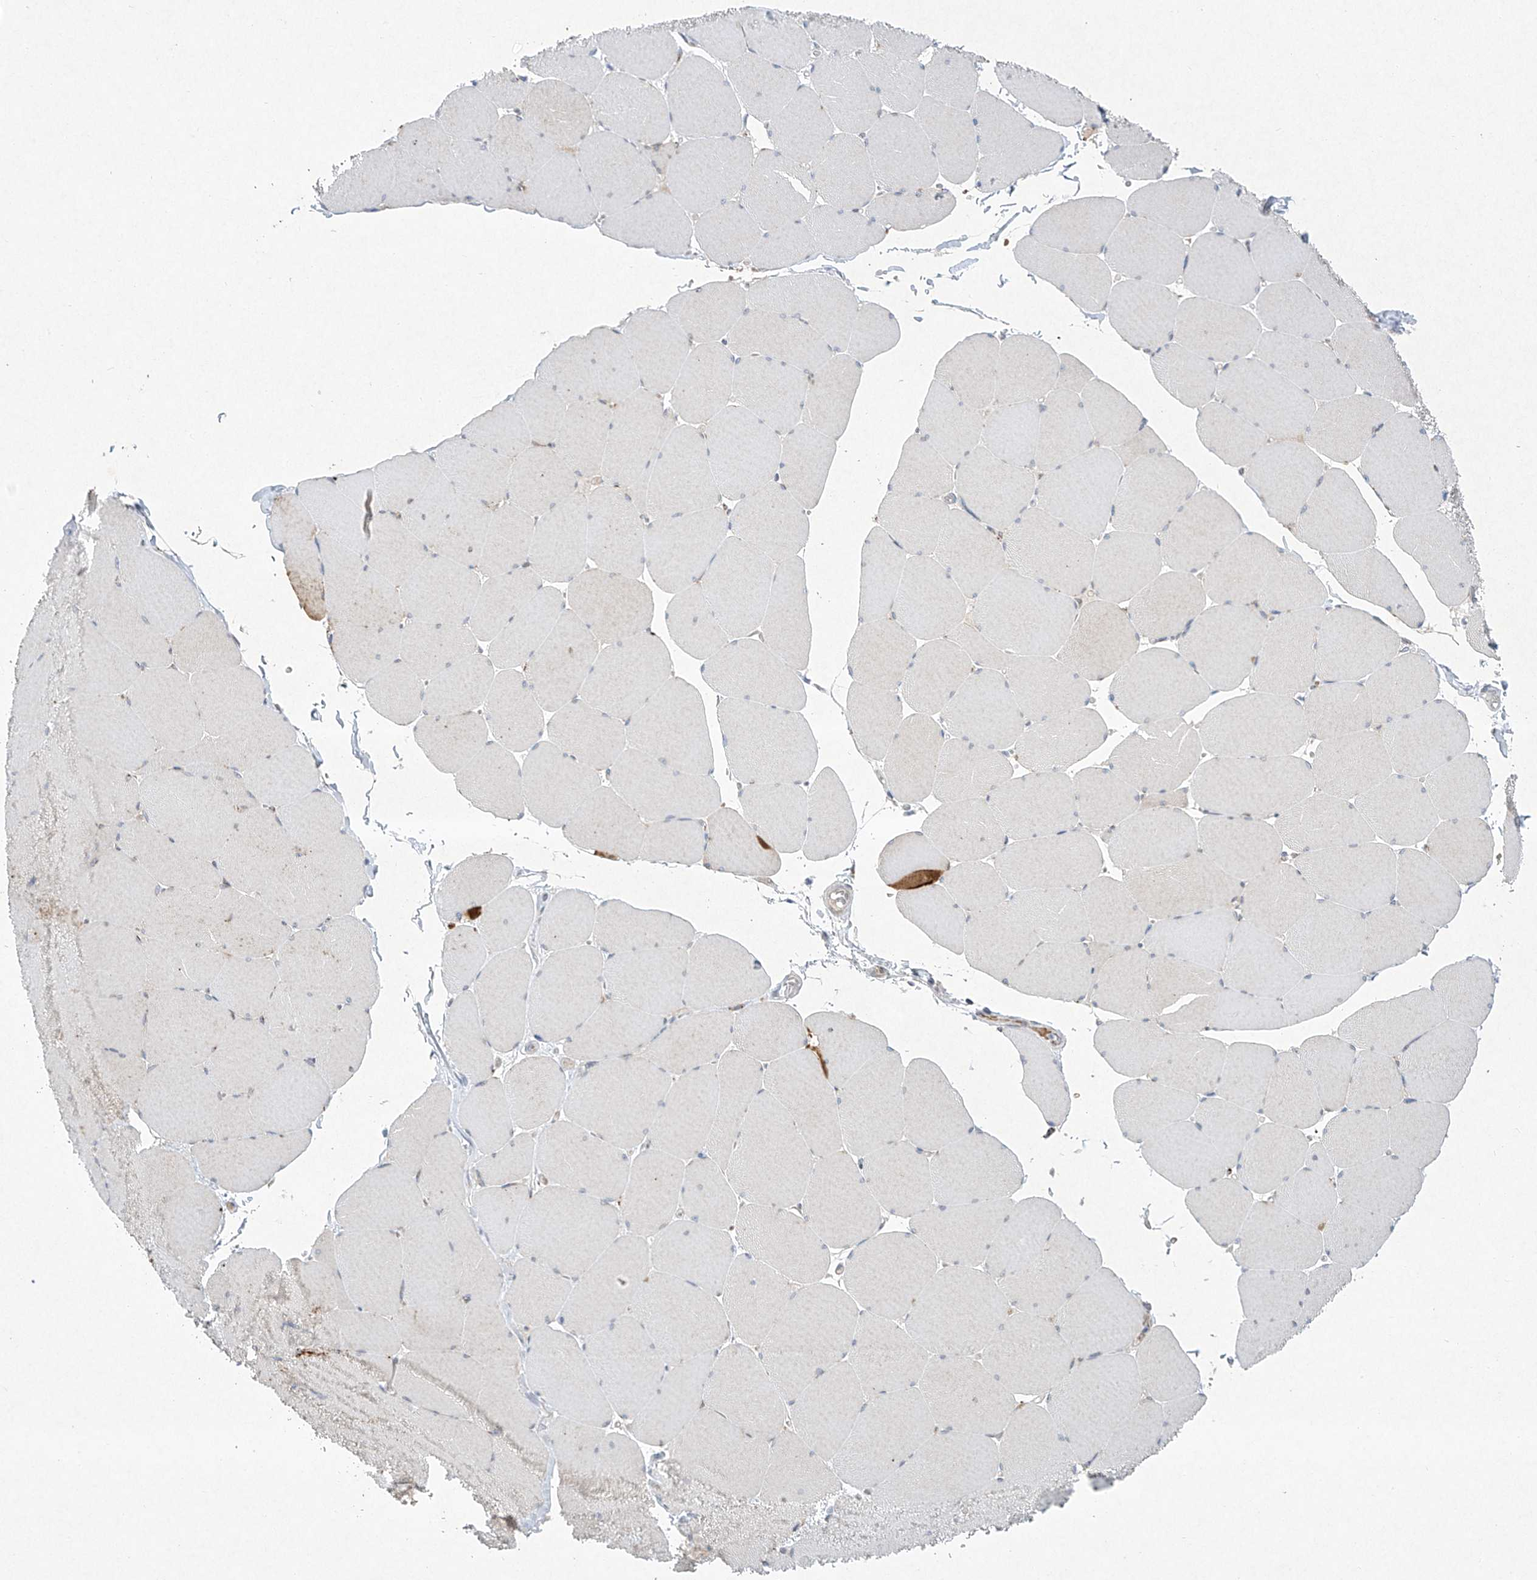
{"staining": {"intensity": "moderate", "quantity": "<25%", "location": "cytoplasmic/membranous"}, "tissue": "skeletal muscle", "cell_type": "Myocytes", "image_type": "normal", "snomed": [{"axis": "morphology", "description": "Normal tissue, NOS"}, {"axis": "topography", "description": "Skeletal muscle"}, {"axis": "topography", "description": "Head-Neck"}], "caption": "Approximately <25% of myocytes in benign human skeletal muscle display moderate cytoplasmic/membranous protein expression as visualized by brown immunohistochemical staining.", "gene": "TJAP1", "patient": {"sex": "male", "age": 66}}